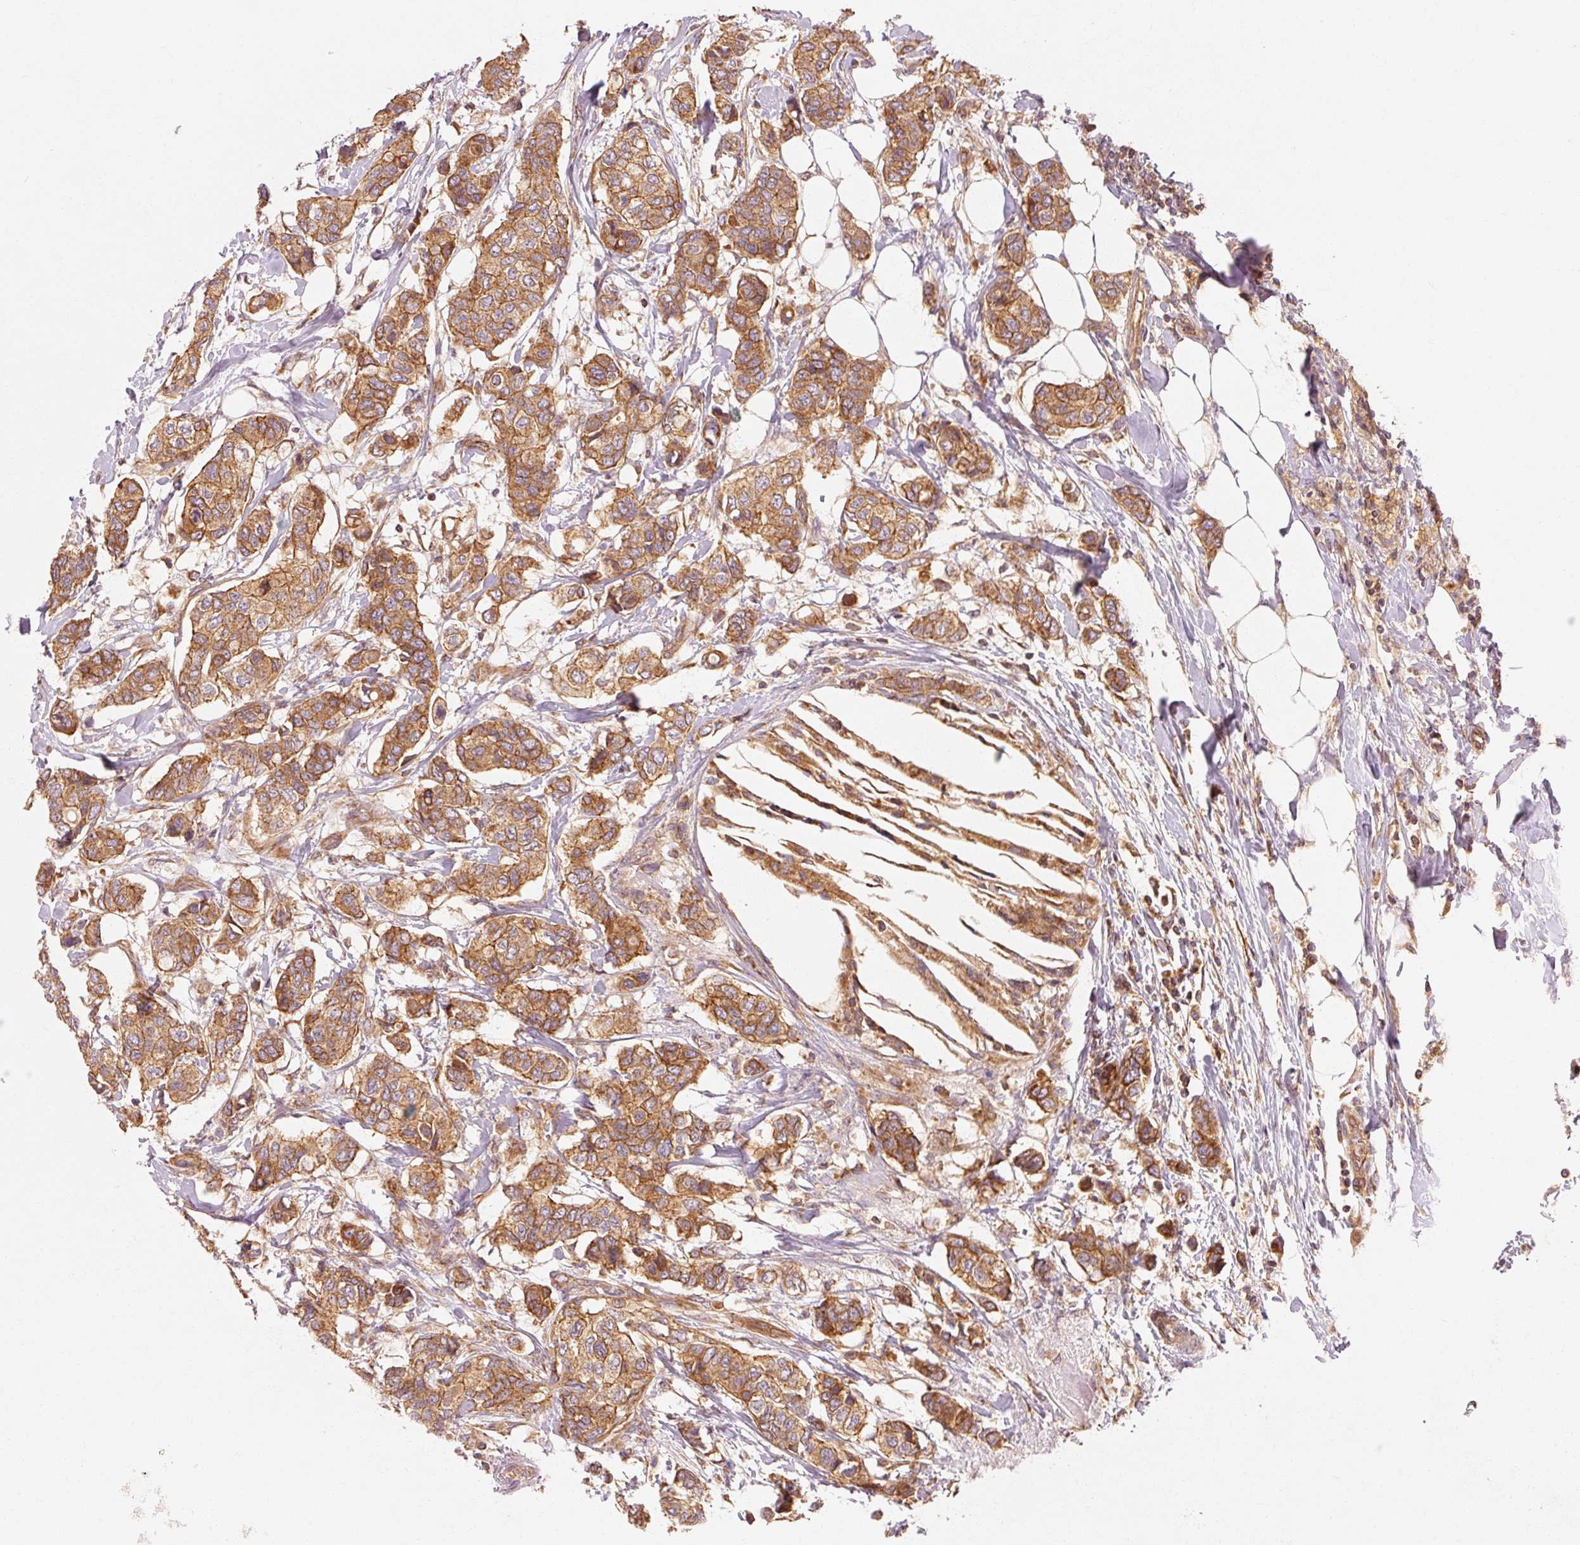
{"staining": {"intensity": "moderate", "quantity": ">75%", "location": "cytoplasmic/membranous"}, "tissue": "breast cancer", "cell_type": "Tumor cells", "image_type": "cancer", "snomed": [{"axis": "morphology", "description": "Lobular carcinoma"}, {"axis": "topography", "description": "Breast"}], "caption": "Human breast cancer stained for a protein (brown) demonstrates moderate cytoplasmic/membranous positive positivity in about >75% of tumor cells.", "gene": "CTNNA1", "patient": {"sex": "female", "age": 51}}